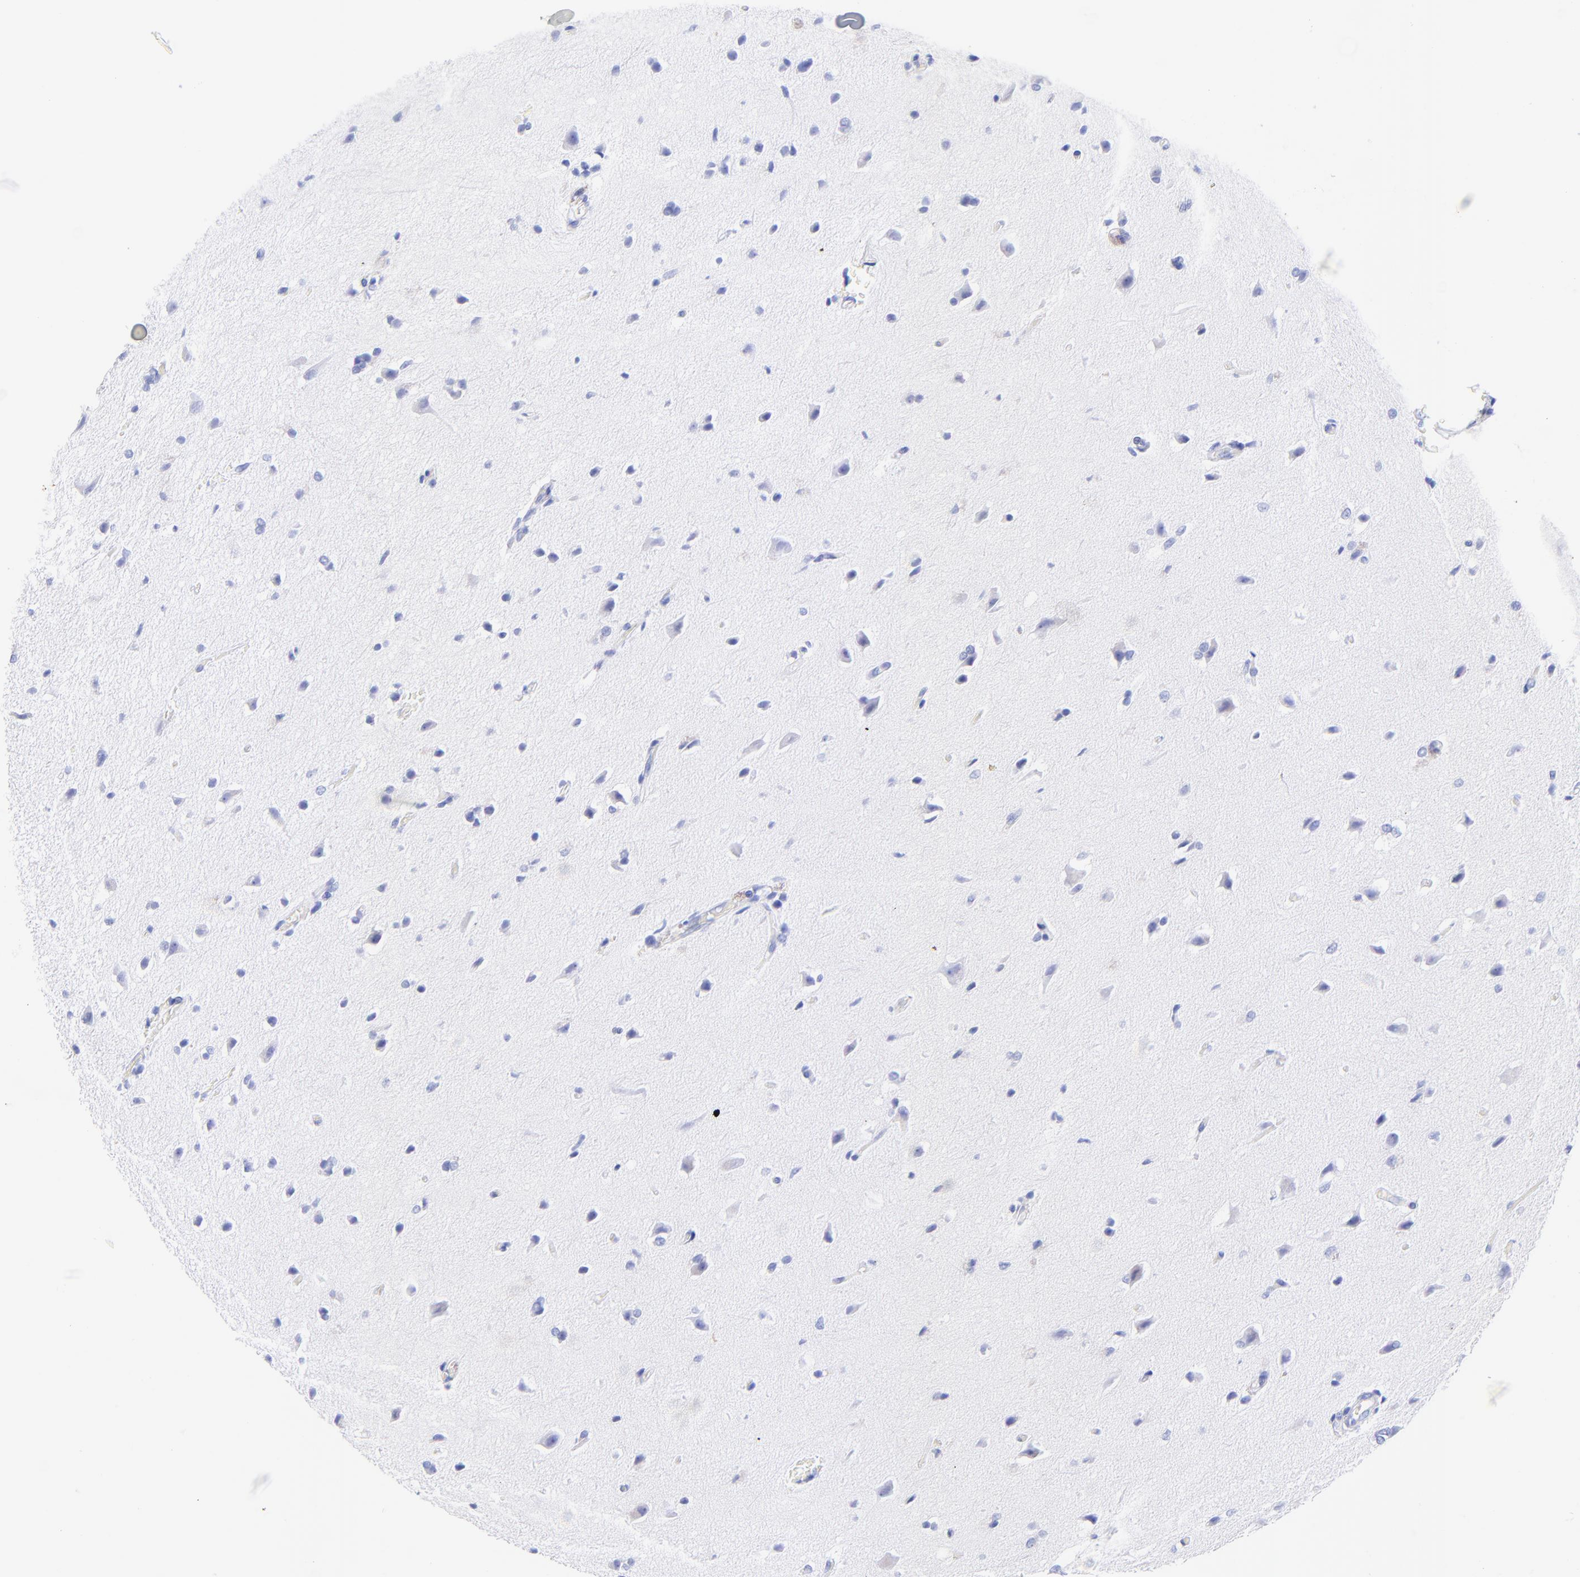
{"staining": {"intensity": "negative", "quantity": "none", "location": "none"}, "tissue": "glioma", "cell_type": "Tumor cells", "image_type": "cancer", "snomed": [{"axis": "morphology", "description": "Glioma, malignant, High grade"}, {"axis": "topography", "description": "Brain"}], "caption": "High-grade glioma (malignant) was stained to show a protein in brown. There is no significant positivity in tumor cells.", "gene": "KRT19", "patient": {"sex": "male", "age": 68}}